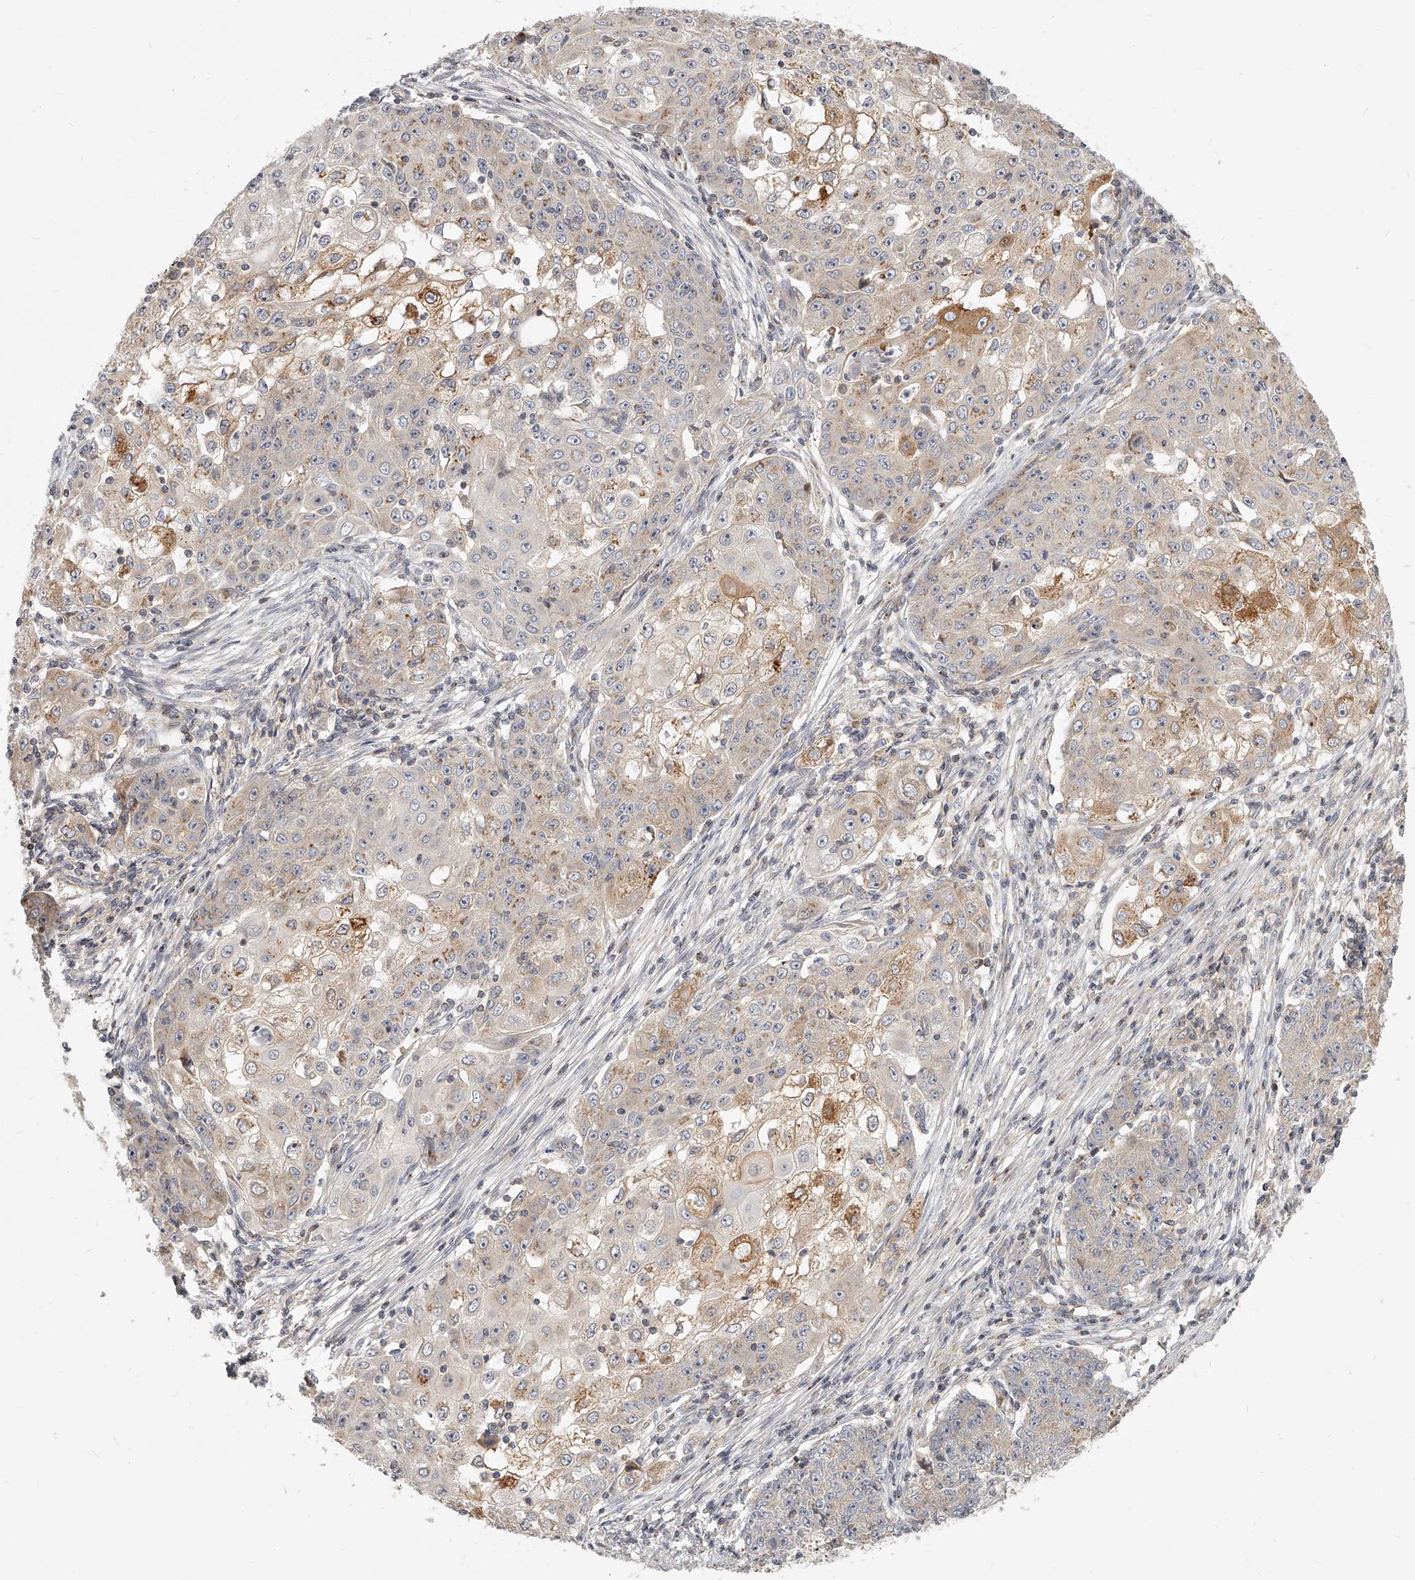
{"staining": {"intensity": "moderate", "quantity": "<25%", "location": "cytoplasmic/membranous"}, "tissue": "ovarian cancer", "cell_type": "Tumor cells", "image_type": "cancer", "snomed": [{"axis": "morphology", "description": "Carcinoma, endometroid"}, {"axis": "topography", "description": "Ovary"}], "caption": "Ovarian cancer (endometroid carcinoma) stained with a protein marker exhibits moderate staining in tumor cells.", "gene": "SLC37A1", "patient": {"sex": "female", "age": 42}}